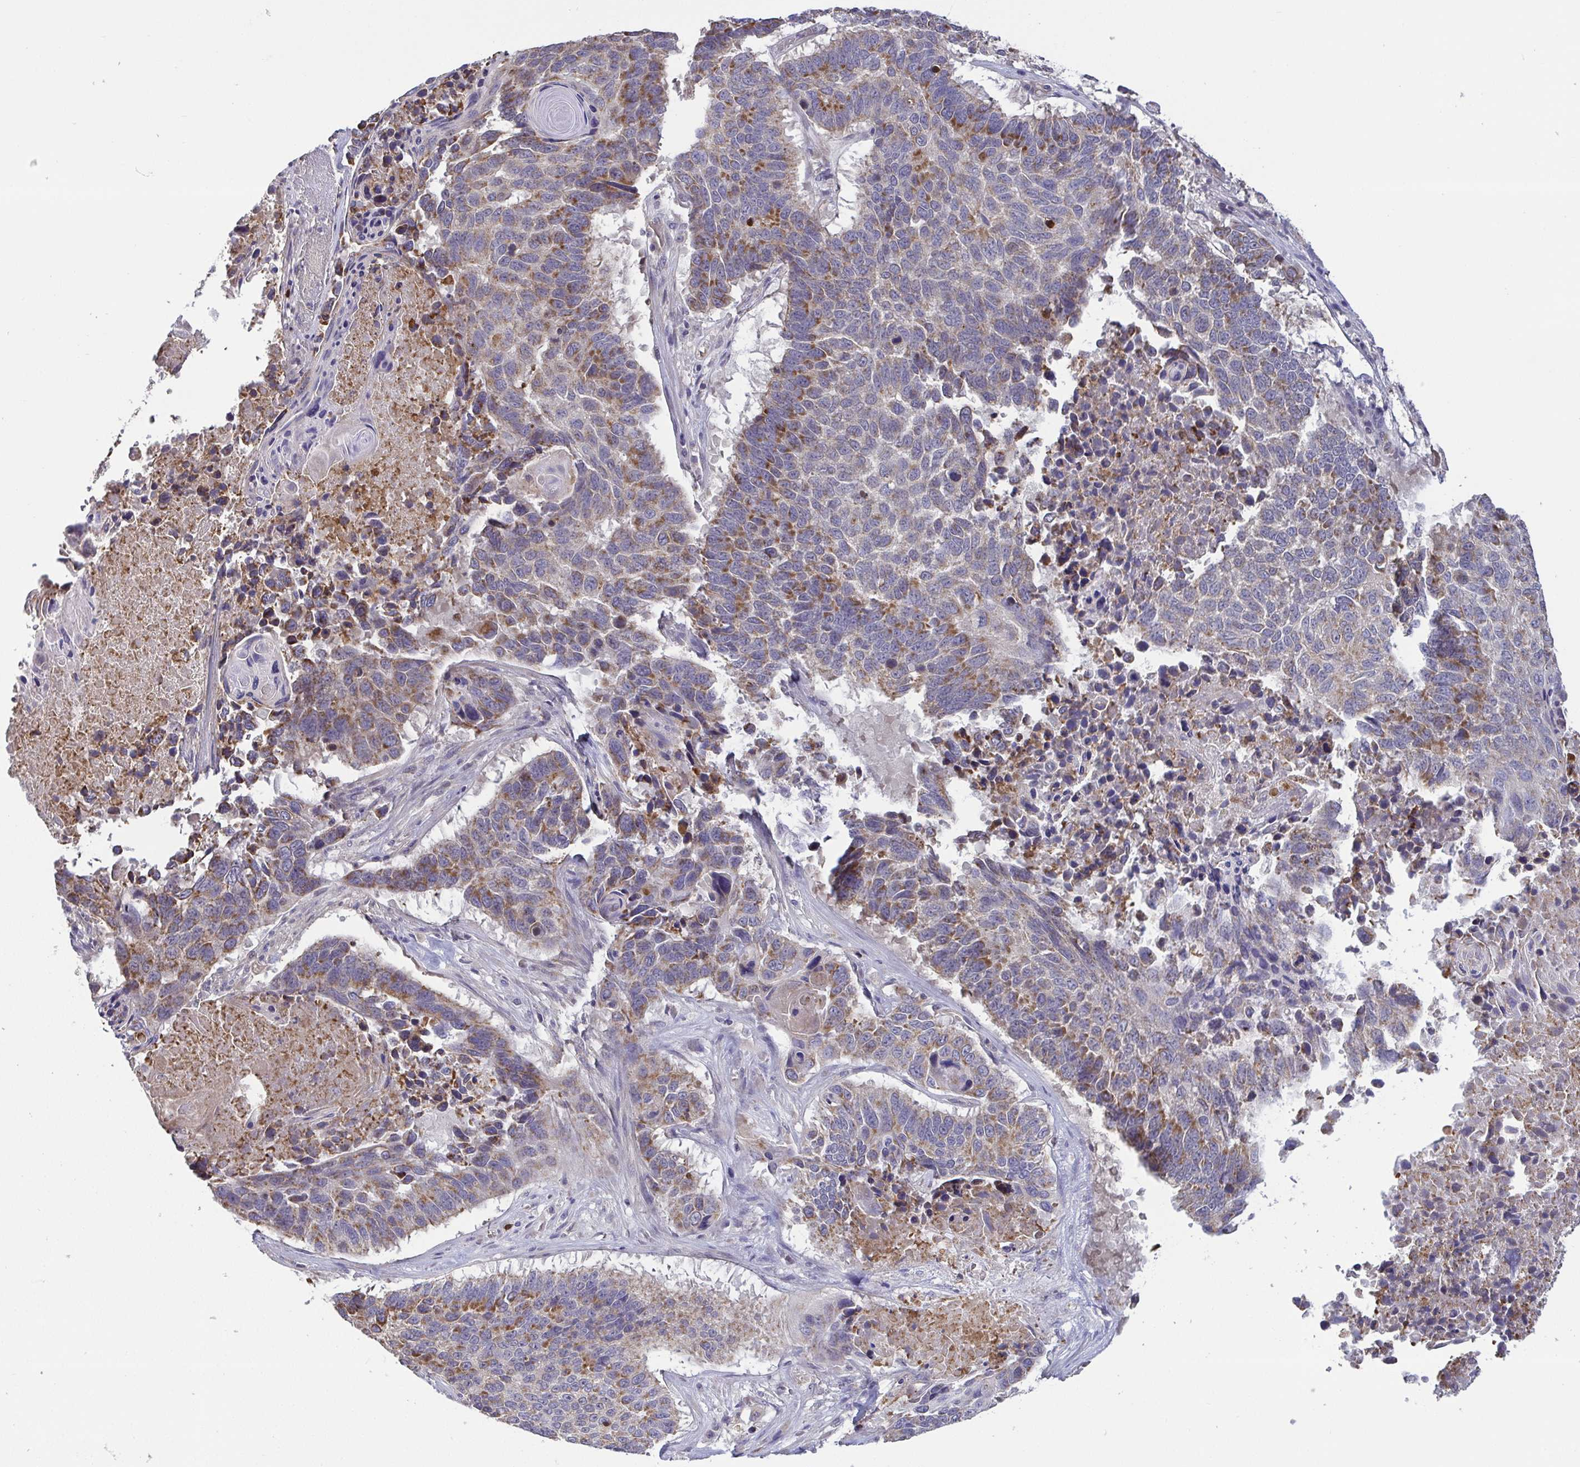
{"staining": {"intensity": "moderate", "quantity": "25%-75%", "location": "cytoplasmic/membranous"}, "tissue": "lung cancer", "cell_type": "Tumor cells", "image_type": "cancer", "snomed": [{"axis": "morphology", "description": "Squamous cell carcinoma, NOS"}, {"axis": "topography", "description": "Lung"}], "caption": "Brown immunohistochemical staining in human lung cancer (squamous cell carcinoma) shows moderate cytoplasmic/membranous positivity in approximately 25%-75% of tumor cells.", "gene": "OSBPL7", "patient": {"sex": "male", "age": 73}}